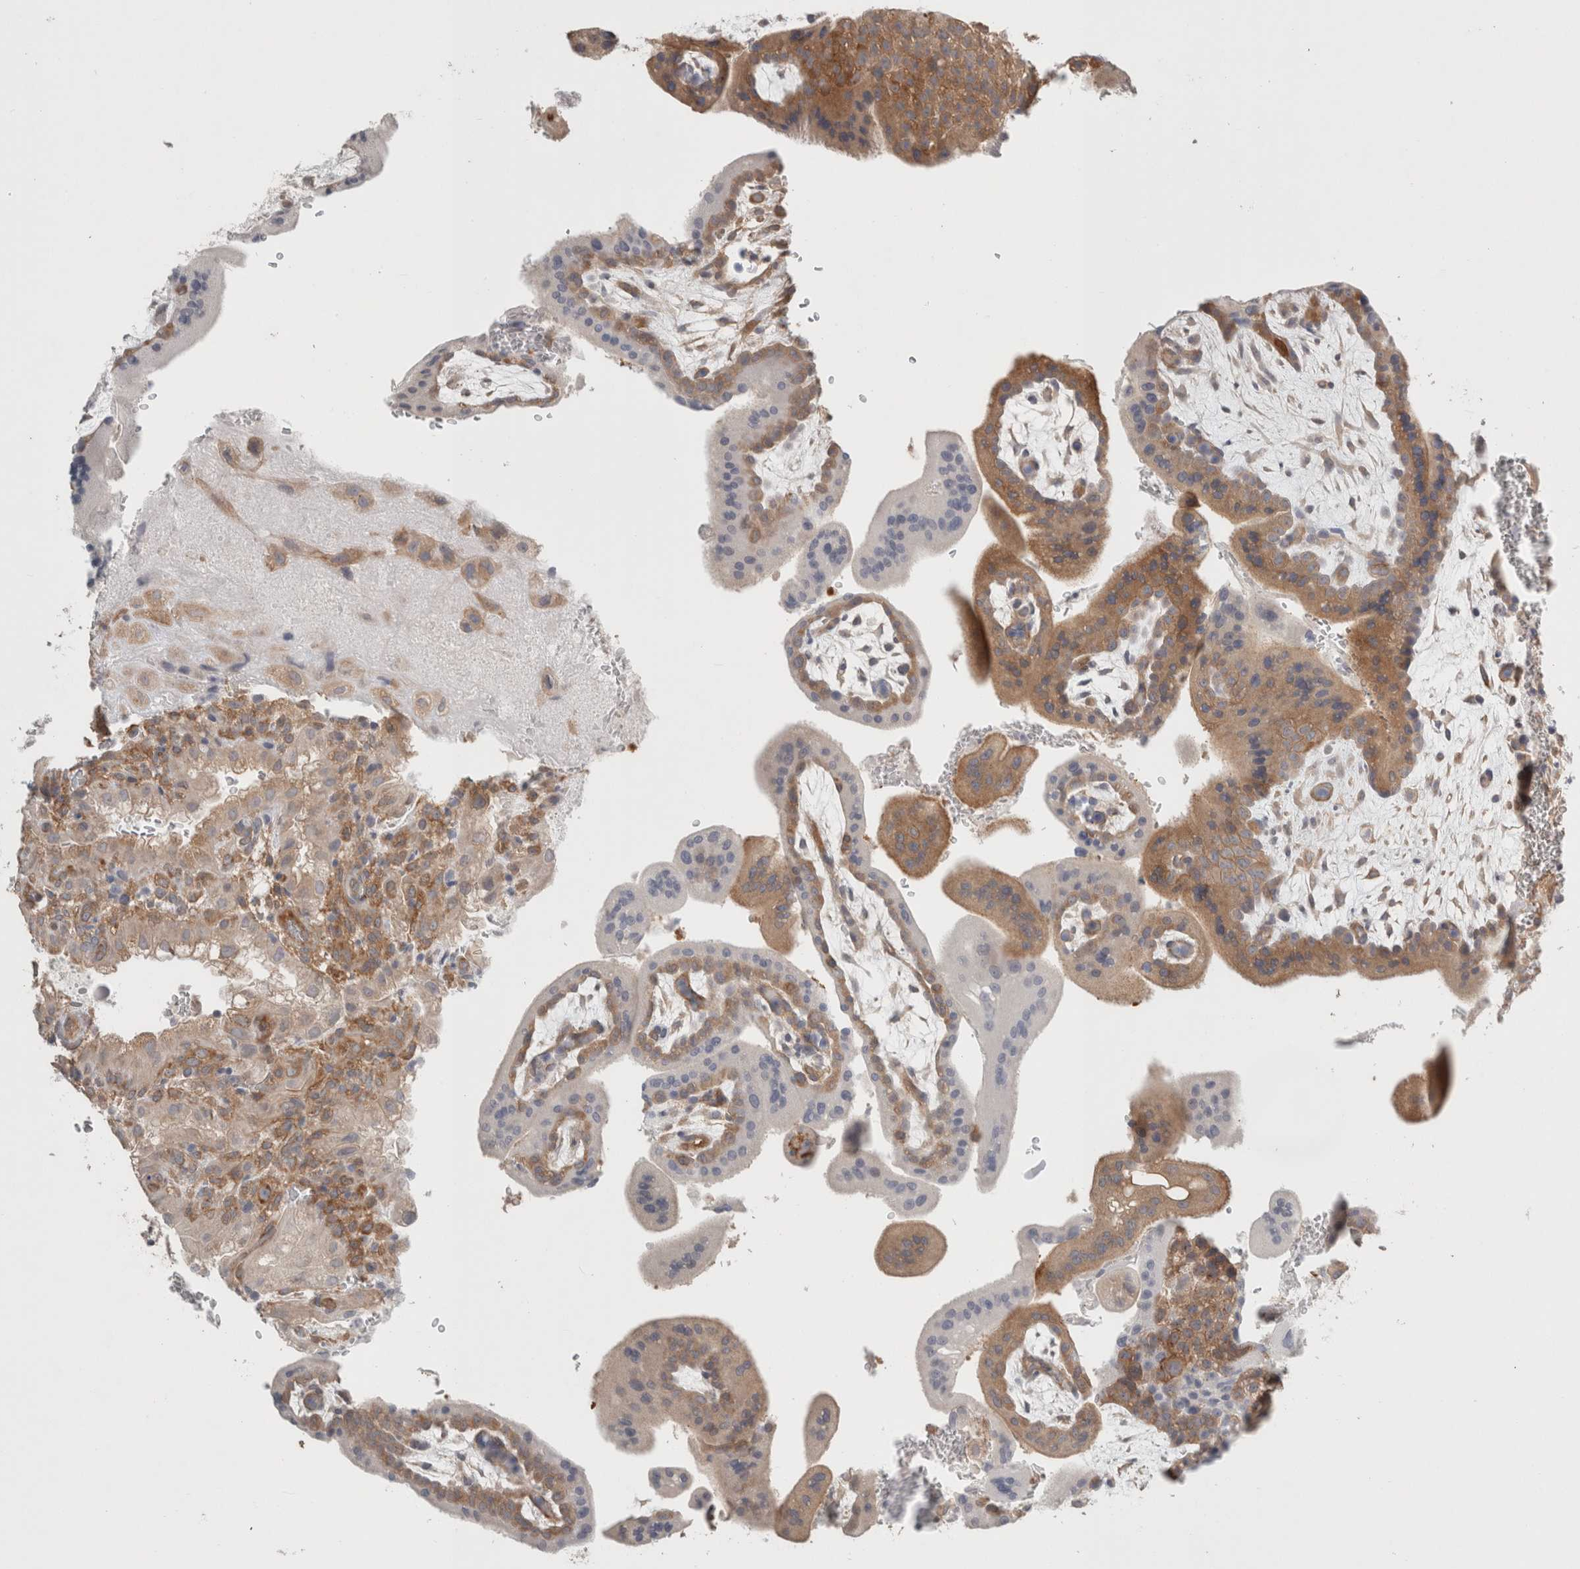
{"staining": {"intensity": "moderate", "quantity": ">75%", "location": "cytoplasmic/membranous"}, "tissue": "placenta", "cell_type": "Decidual cells", "image_type": "normal", "snomed": [{"axis": "morphology", "description": "Normal tissue, NOS"}, {"axis": "topography", "description": "Placenta"}], "caption": "DAB (3,3'-diaminobenzidine) immunohistochemical staining of unremarkable human placenta exhibits moderate cytoplasmic/membranous protein staining in approximately >75% of decidual cells. The staining was performed using DAB, with brown indicating positive protein expression. Nuclei are stained blue with hematoxylin.", "gene": "RASAL2", "patient": {"sex": "female", "age": 35}}